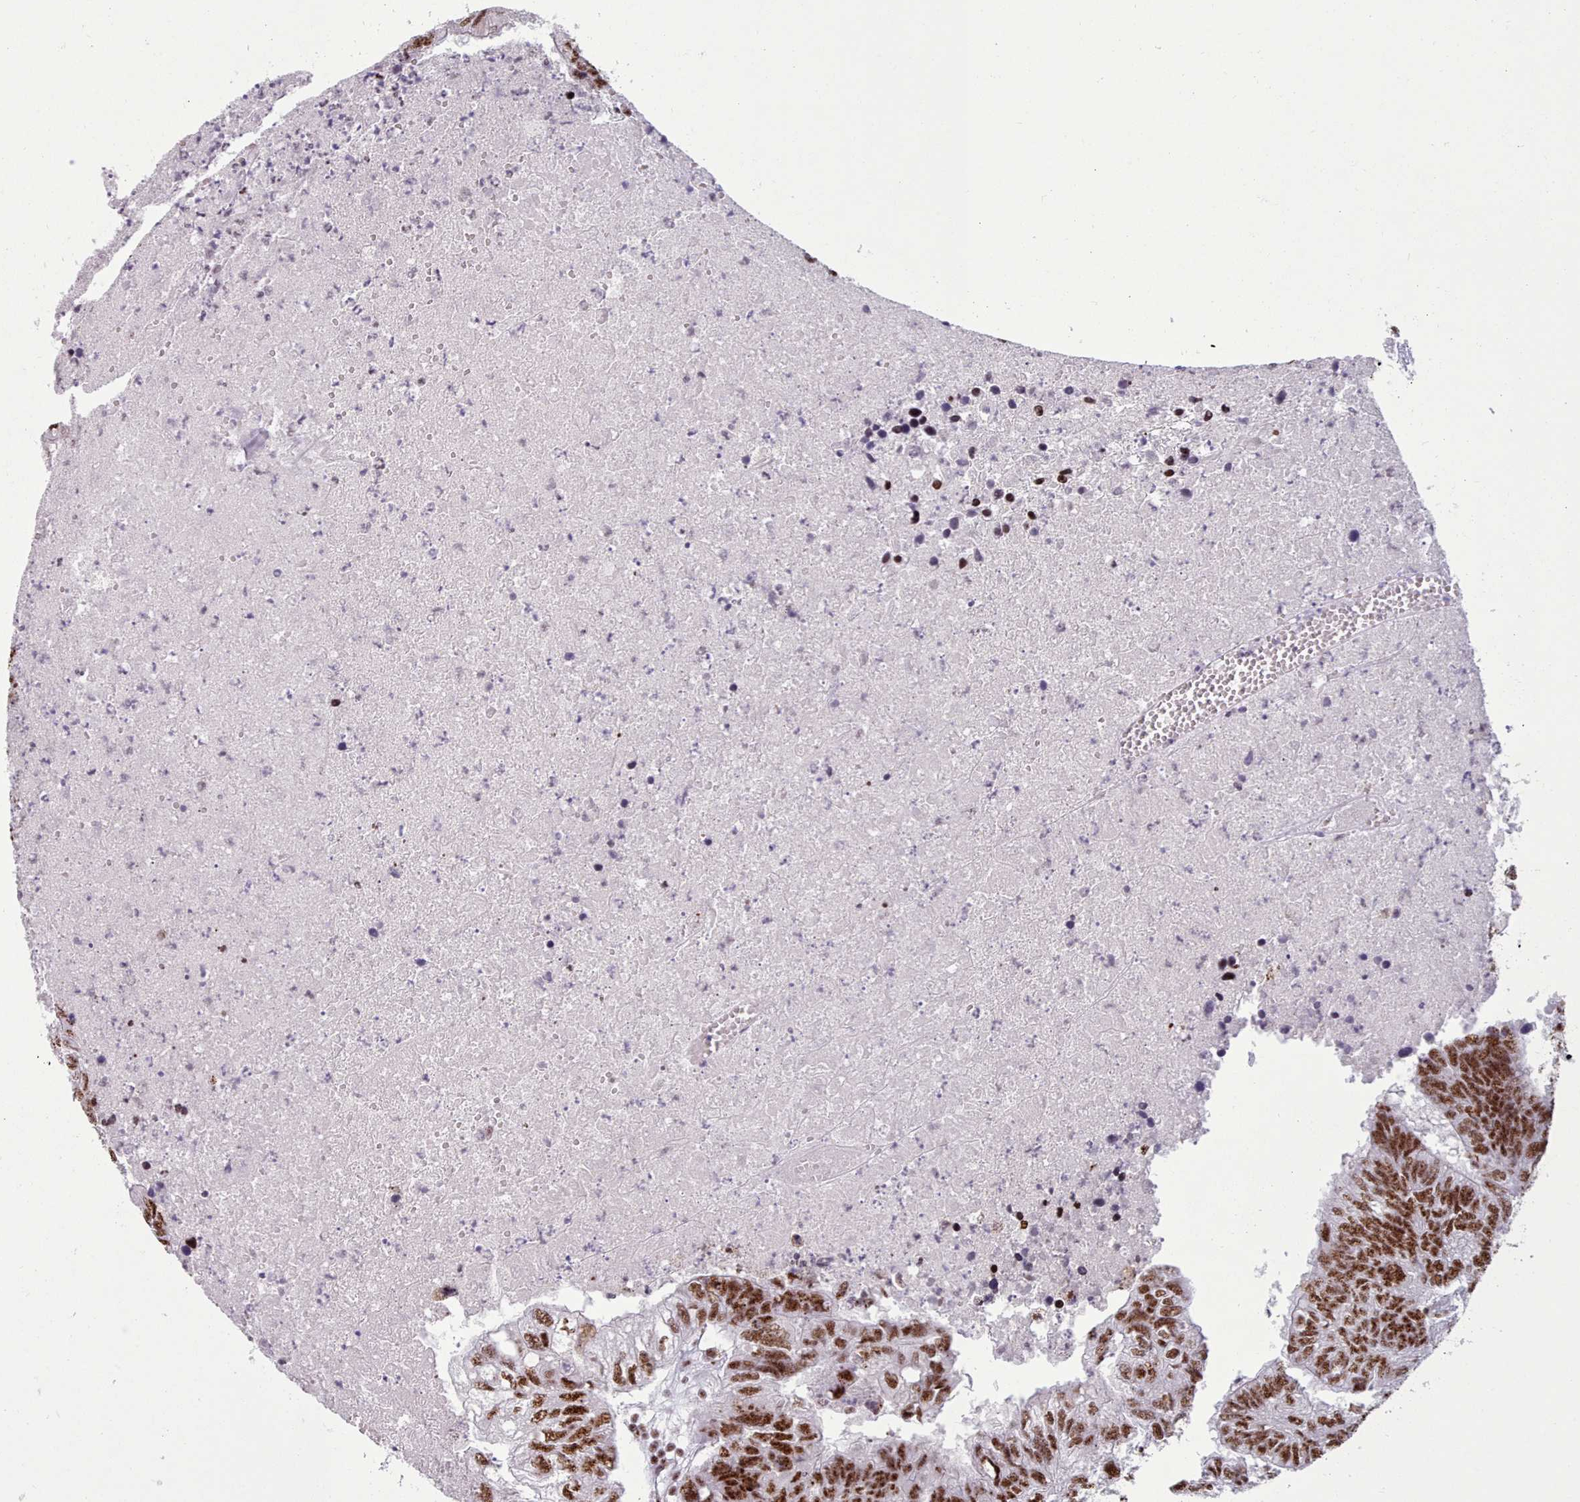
{"staining": {"intensity": "strong", "quantity": ">75%", "location": "nuclear"}, "tissue": "colorectal cancer", "cell_type": "Tumor cells", "image_type": "cancer", "snomed": [{"axis": "morphology", "description": "Adenocarcinoma, NOS"}, {"axis": "topography", "description": "Colon"}], "caption": "Colorectal adenocarcinoma tissue displays strong nuclear expression in about >75% of tumor cells, visualized by immunohistochemistry.", "gene": "TMEM35B", "patient": {"sex": "female", "age": 48}}